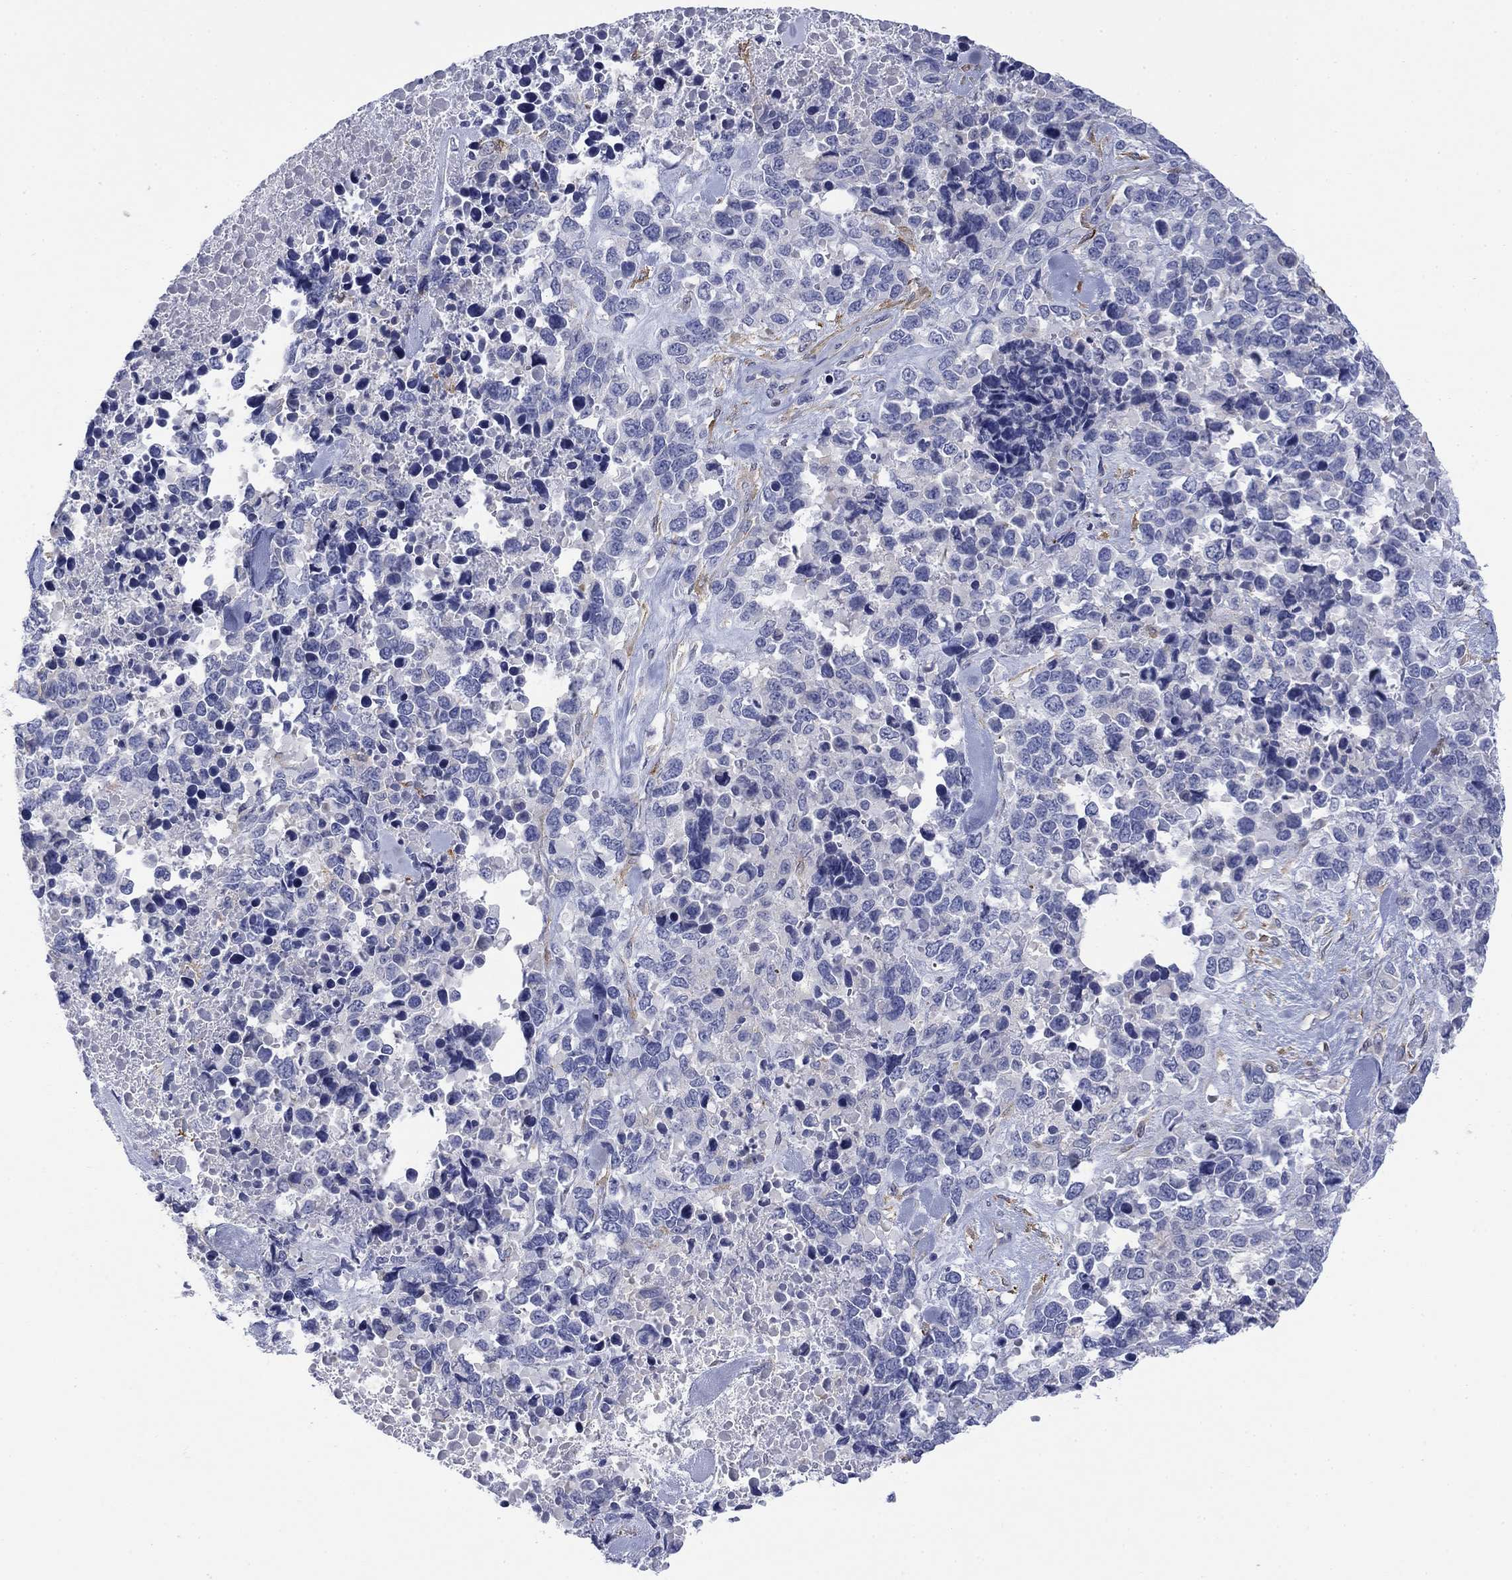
{"staining": {"intensity": "negative", "quantity": "none", "location": "none"}, "tissue": "melanoma", "cell_type": "Tumor cells", "image_type": "cancer", "snomed": [{"axis": "morphology", "description": "Malignant melanoma, Metastatic site"}, {"axis": "topography", "description": "Skin"}], "caption": "Melanoma was stained to show a protein in brown. There is no significant expression in tumor cells.", "gene": "PTPRZ1", "patient": {"sex": "male", "age": 84}}